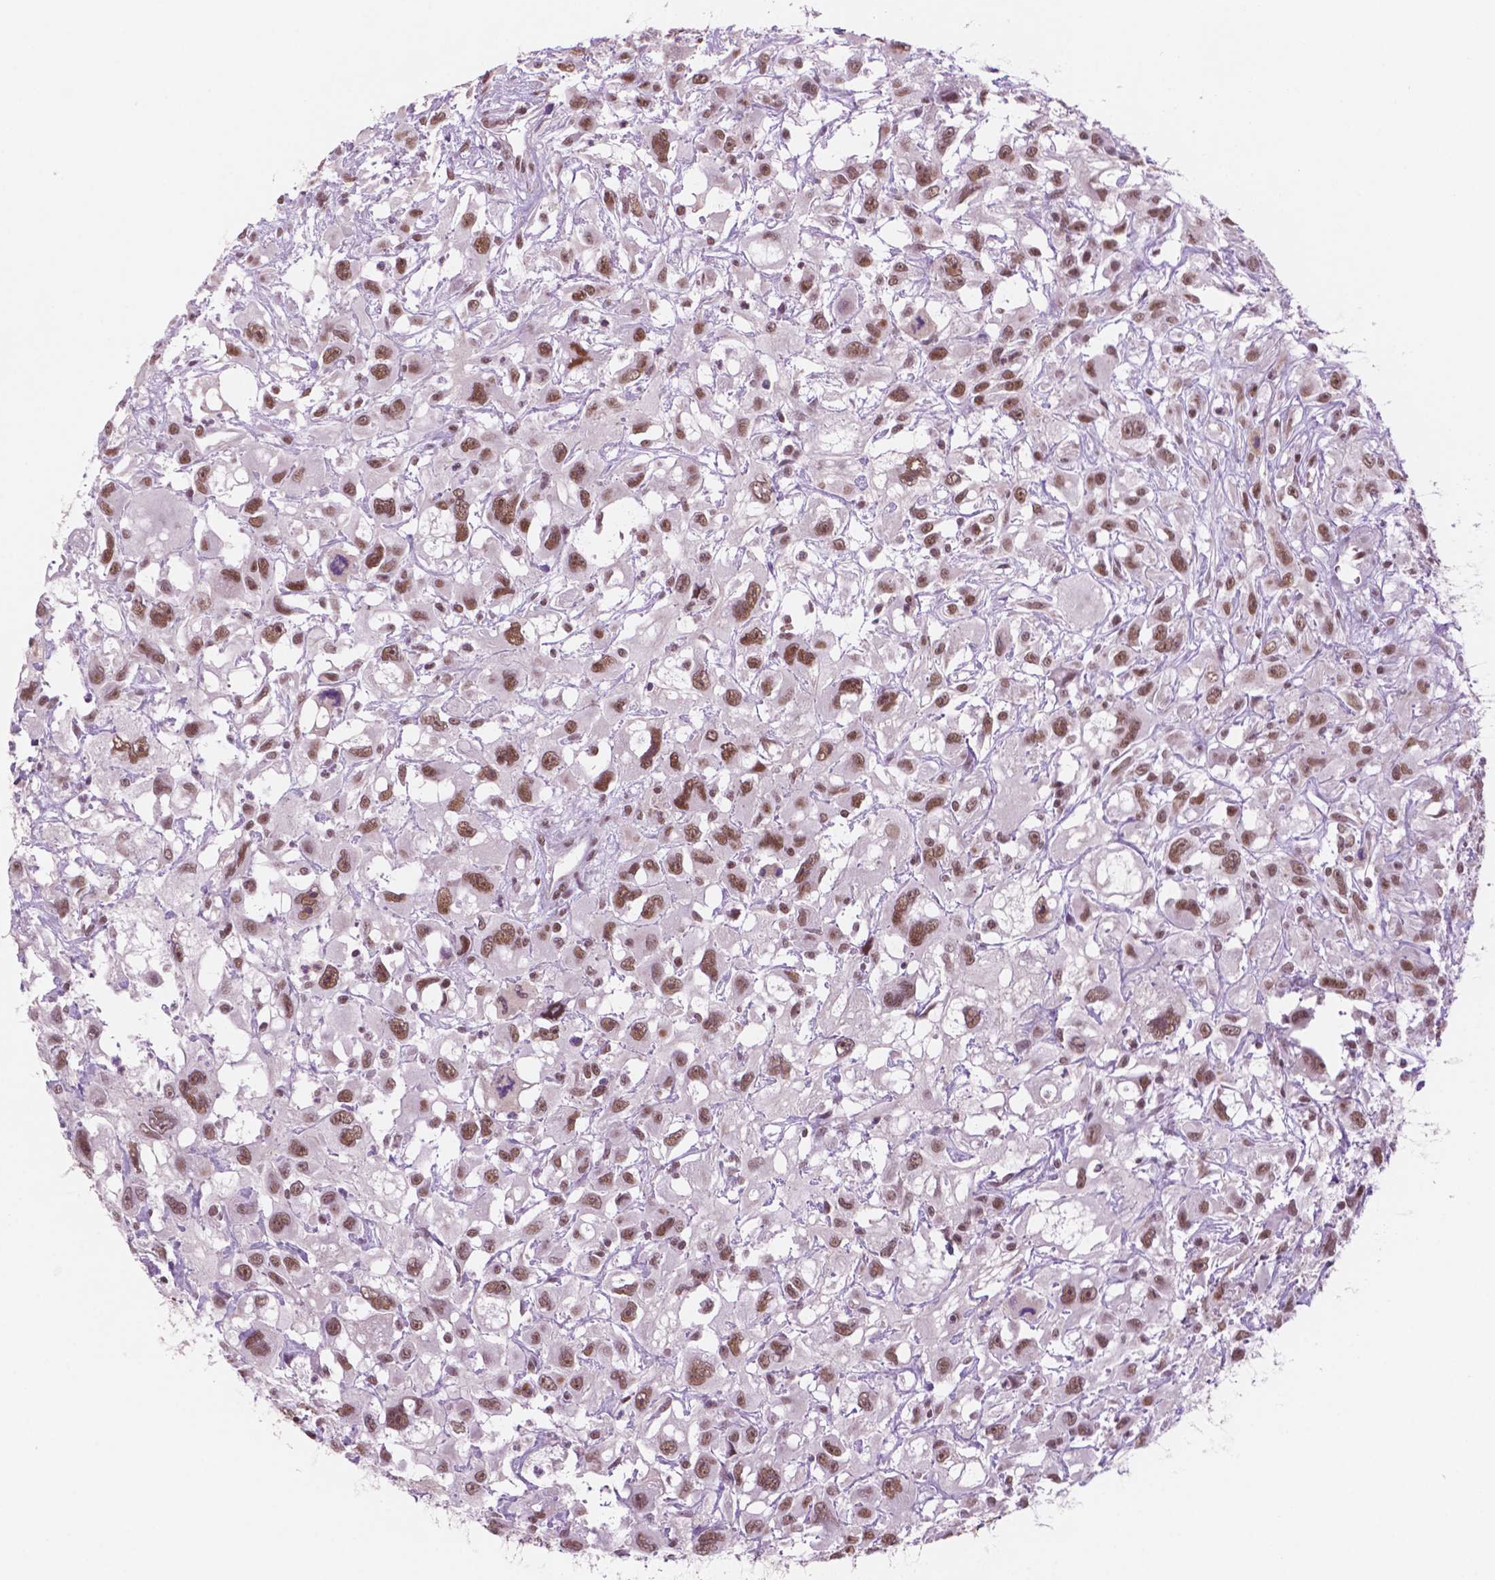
{"staining": {"intensity": "moderate", "quantity": ">75%", "location": "nuclear"}, "tissue": "head and neck cancer", "cell_type": "Tumor cells", "image_type": "cancer", "snomed": [{"axis": "morphology", "description": "Squamous cell carcinoma, NOS"}, {"axis": "morphology", "description": "Squamous cell carcinoma, metastatic, NOS"}, {"axis": "topography", "description": "Oral tissue"}, {"axis": "topography", "description": "Head-Neck"}], "caption": "Head and neck cancer (metastatic squamous cell carcinoma) tissue demonstrates moderate nuclear positivity in about >75% of tumor cells", "gene": "CTR9", "patient": {"sex": "female", "age": 85}}